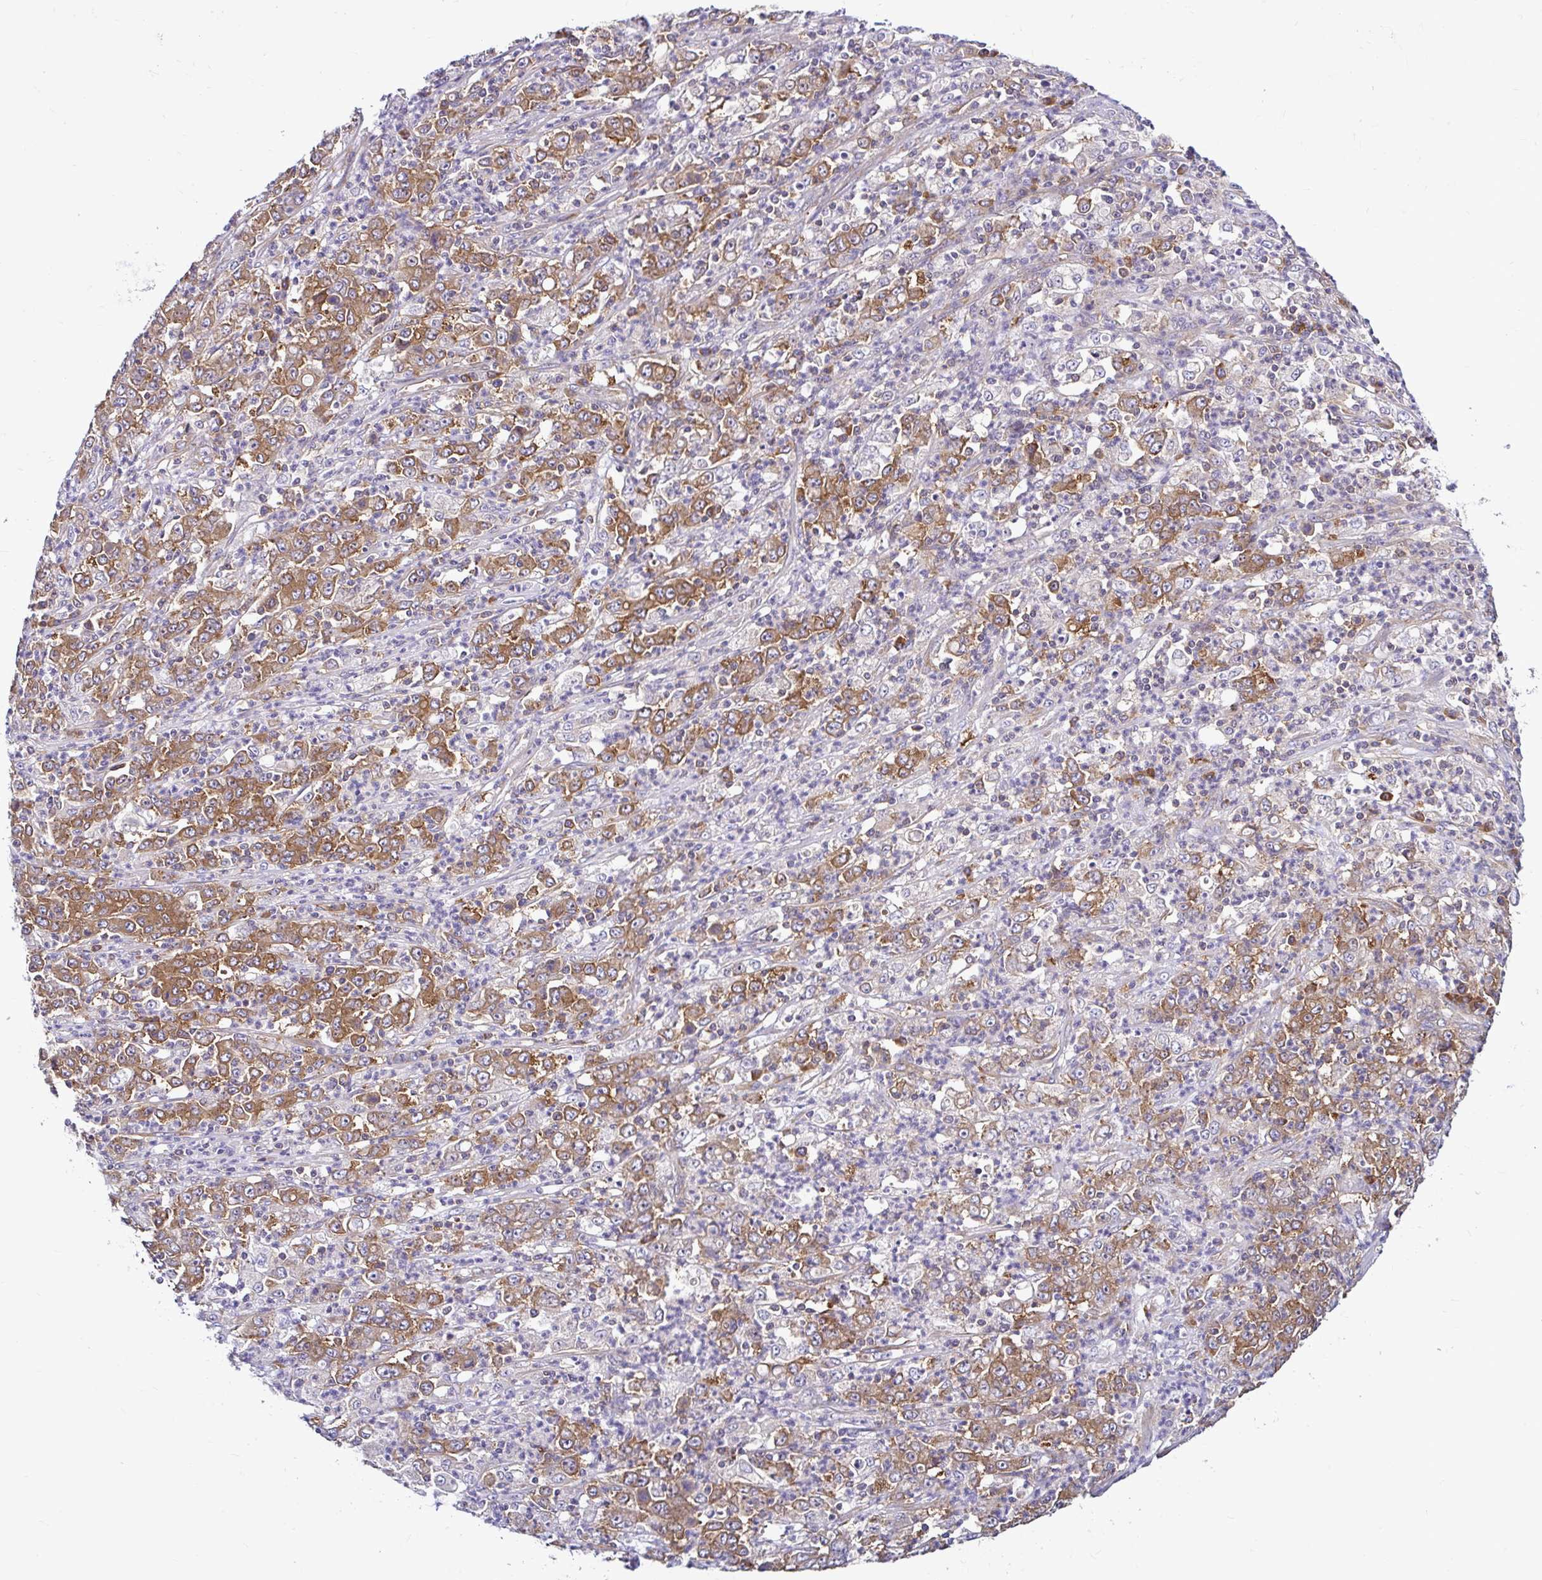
{"staining": {"intensity": "moderate", "quantity": ">75%", "location": "cytoplasmic/membranous"}, "tissue": "stomach cancer", "cell_type": "Tumor cells", "image_type": "cancer", "snomed": [{"axis": "morphology", "description": "Adenocarcinoma, NOS"}, {"axis": "topography", "description": "Stomach, lower"}], "caption": "Immunohistochemical staining of human stomach cancer exhibits moderate cytoplasmic/membranous protein staining in about >75% of tumor cells.", "gene": "LARS1", "patient": {"sex": "female", "age": 71}}